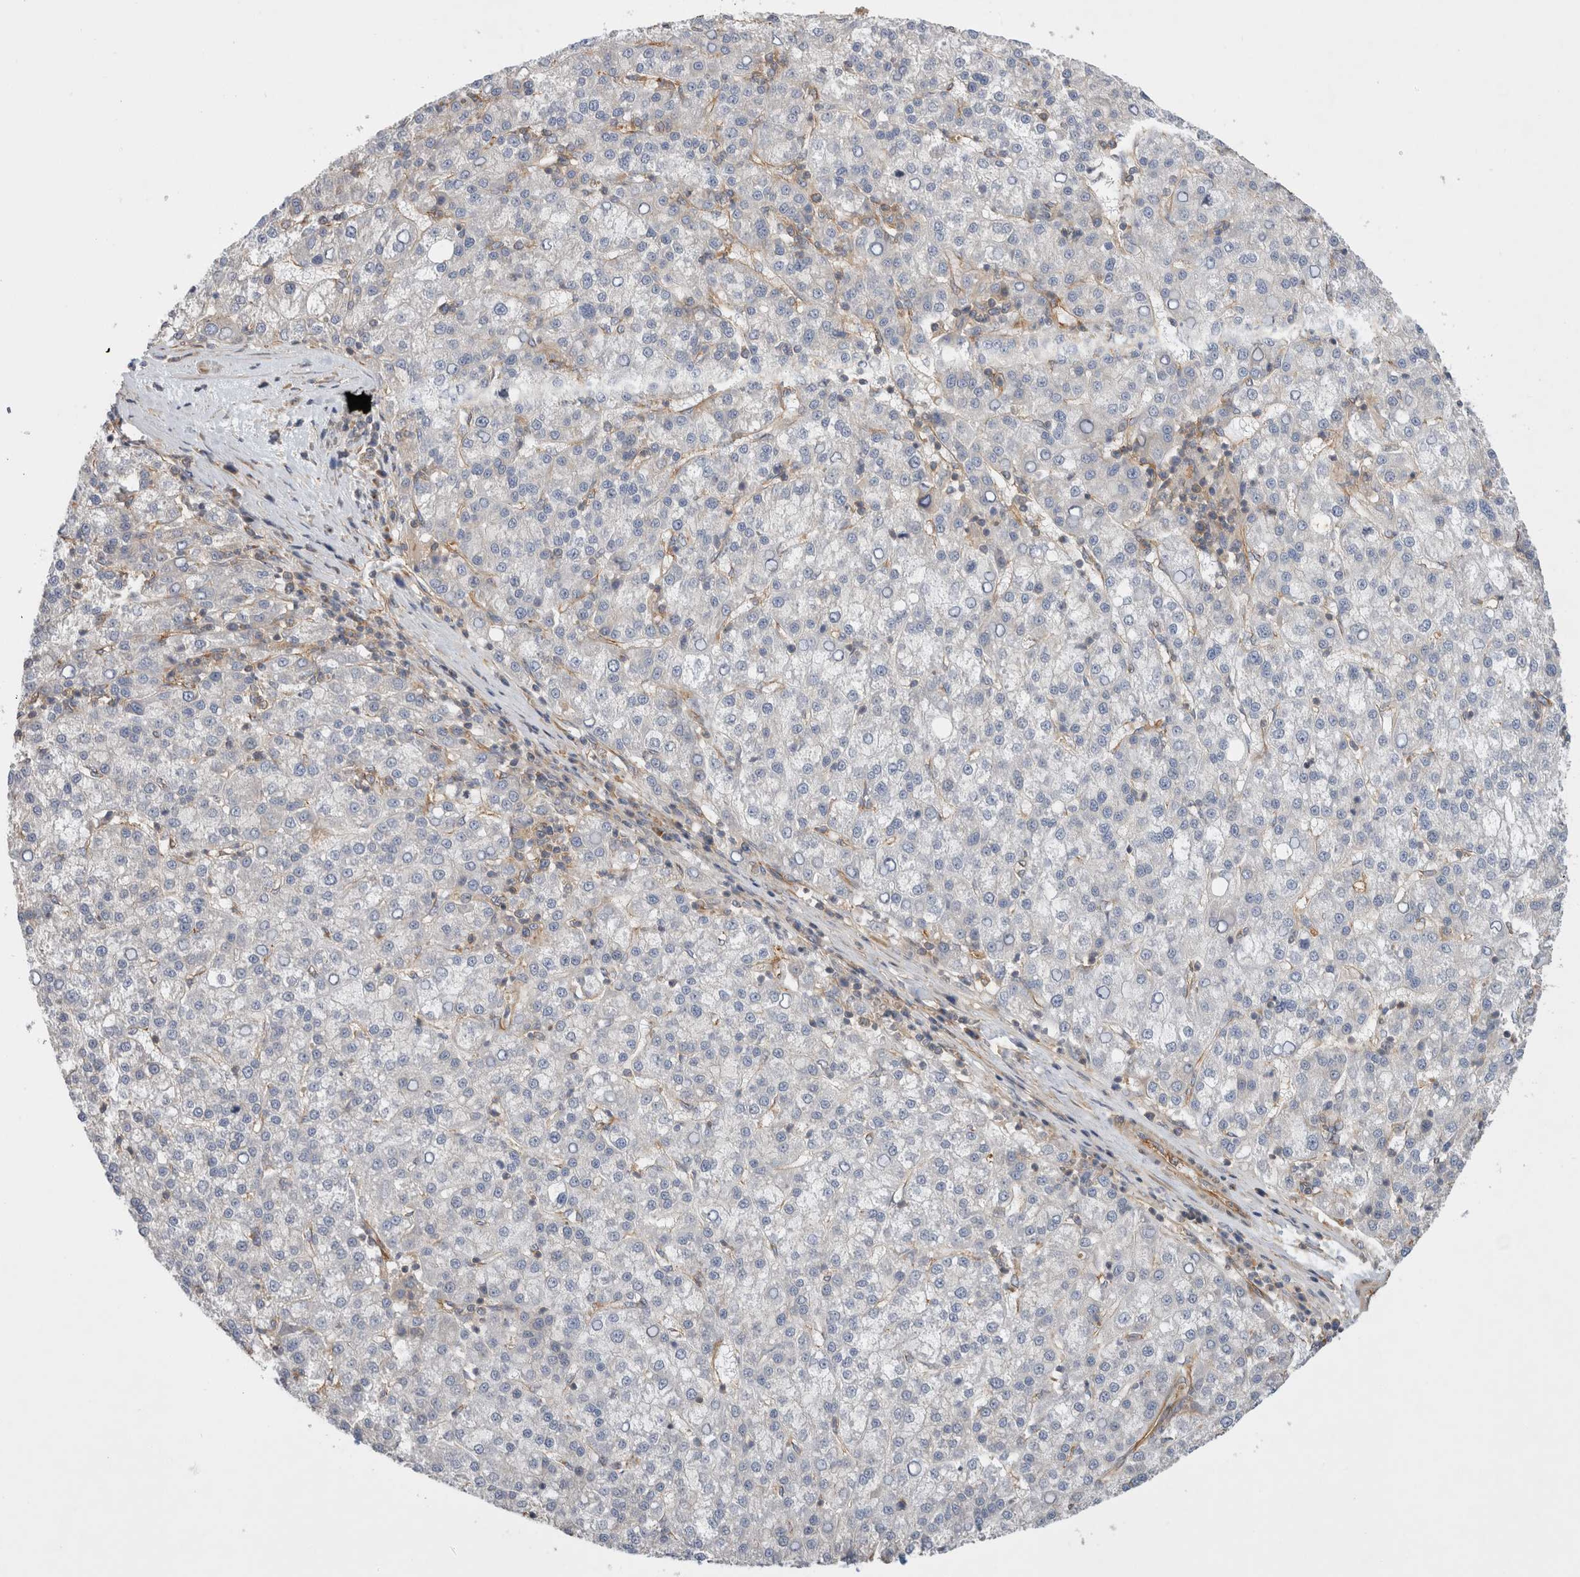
{"staining": {"intensity": "negative", "quantity": "none", "location": "none"}, "tissue": "liver cancer", "cell_type": "Tumor cells", "image_type": "cancer", "snomed": [{"axis": "morphology", "description": "Carcinoma, Hepatocellular, NOS"}, {"axis": "topography", "description": "Liver"}], "caption": "High power microscopy histopathology image of an immunohistochemistry image of liver hepatocellular carcinoma, revealing no significant positivity in tumor cells. (DAB immunohistochemistry, high magnification).", "gene": "GPR150", "patient": {"sex": "female", "age": 58}}